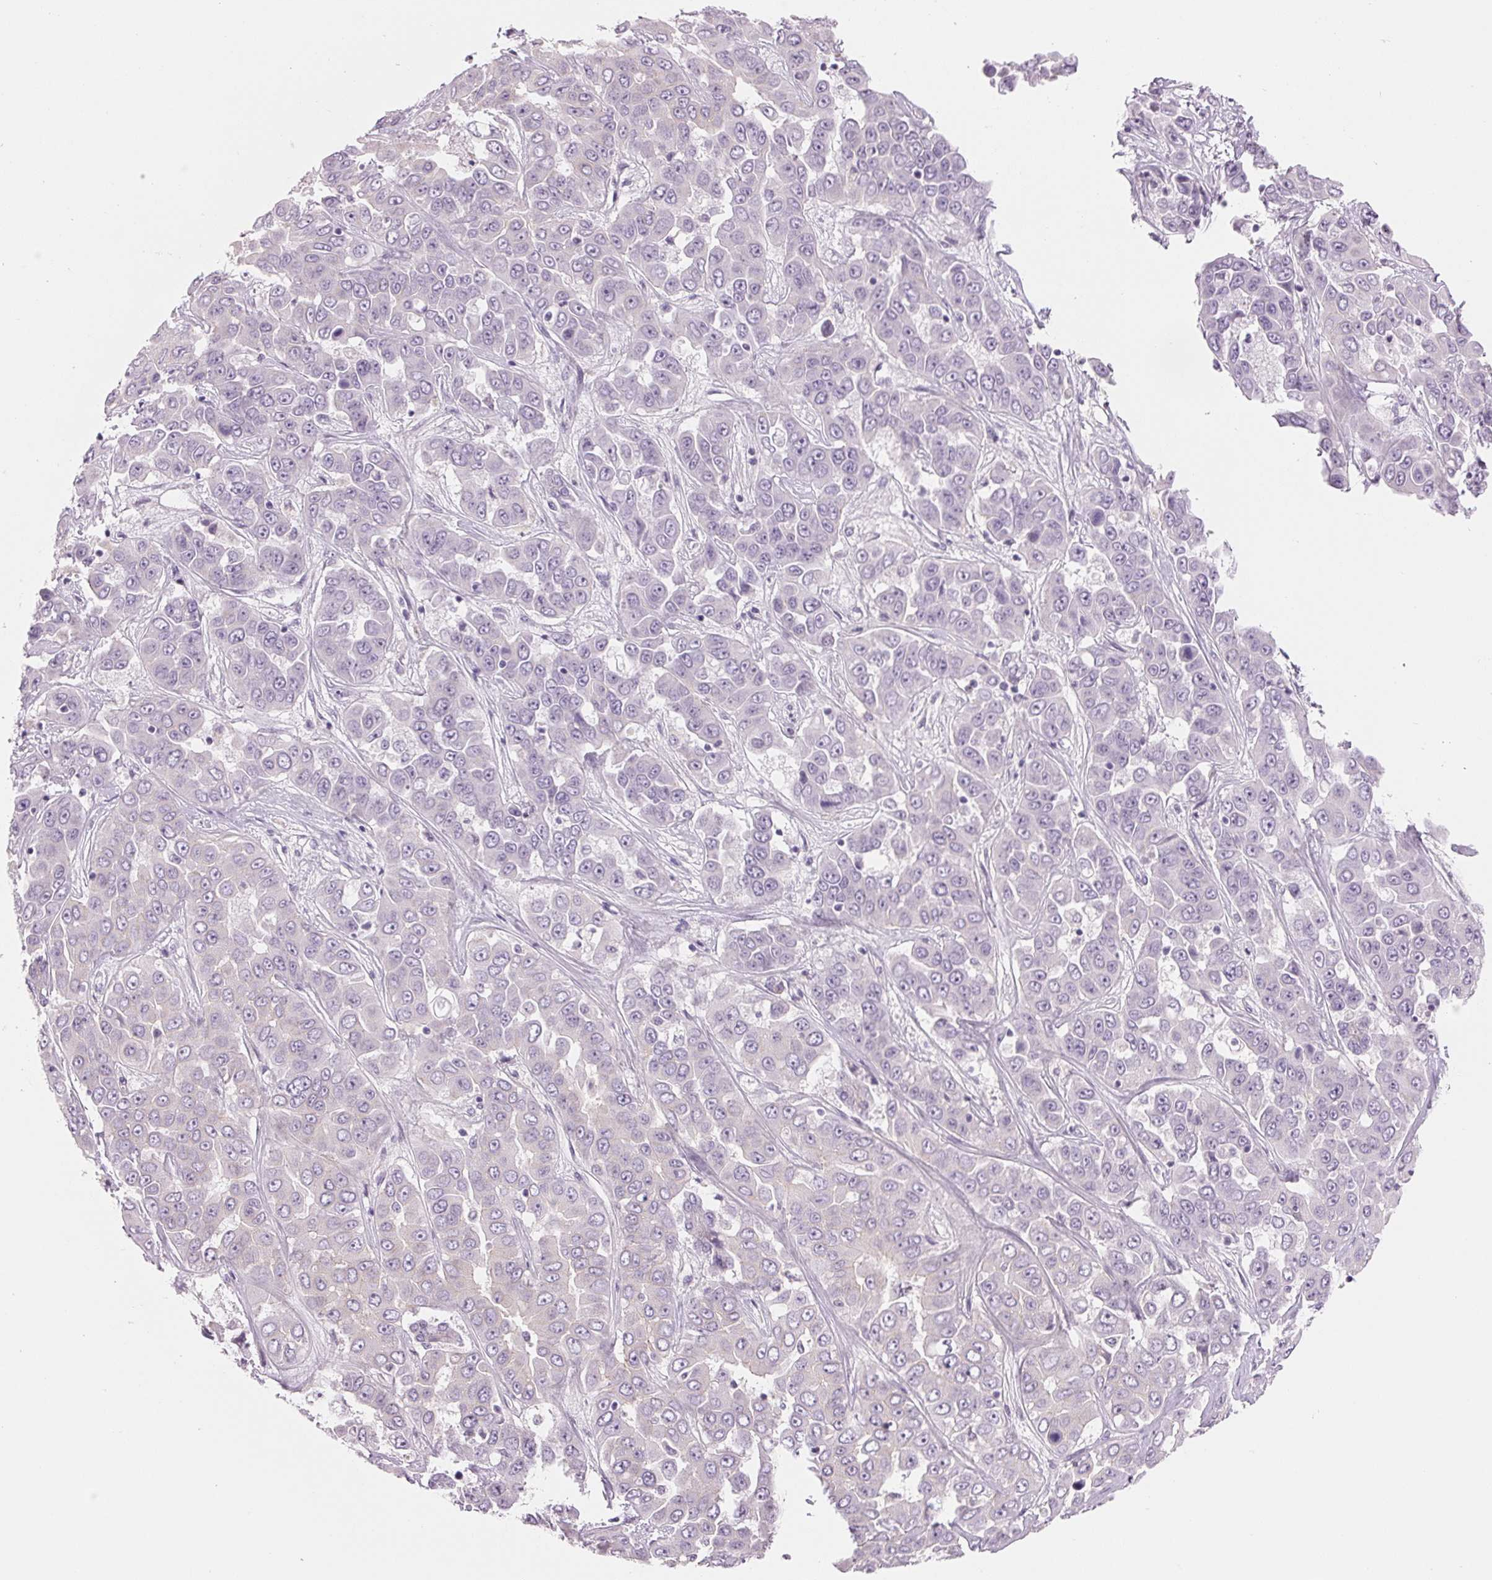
{"staining": {"intensity": "negative", "quantity": "none", "location": "none"}, "tissue": "liver cancer", "cell_type": "Tumor cells", "image_type": "cancer", "snomed": [{"axis": "morphology", "description": "Cholangiocarcinoma"}, {"axis": "topography", "description": "Liver"}], "caption": "Micrograph shows no significant protein staining in tumor cells of liver cancer (cholangiocarcinoma).", "gene": "CCDC168", "patient": {"sex": "female", "age": 52}}